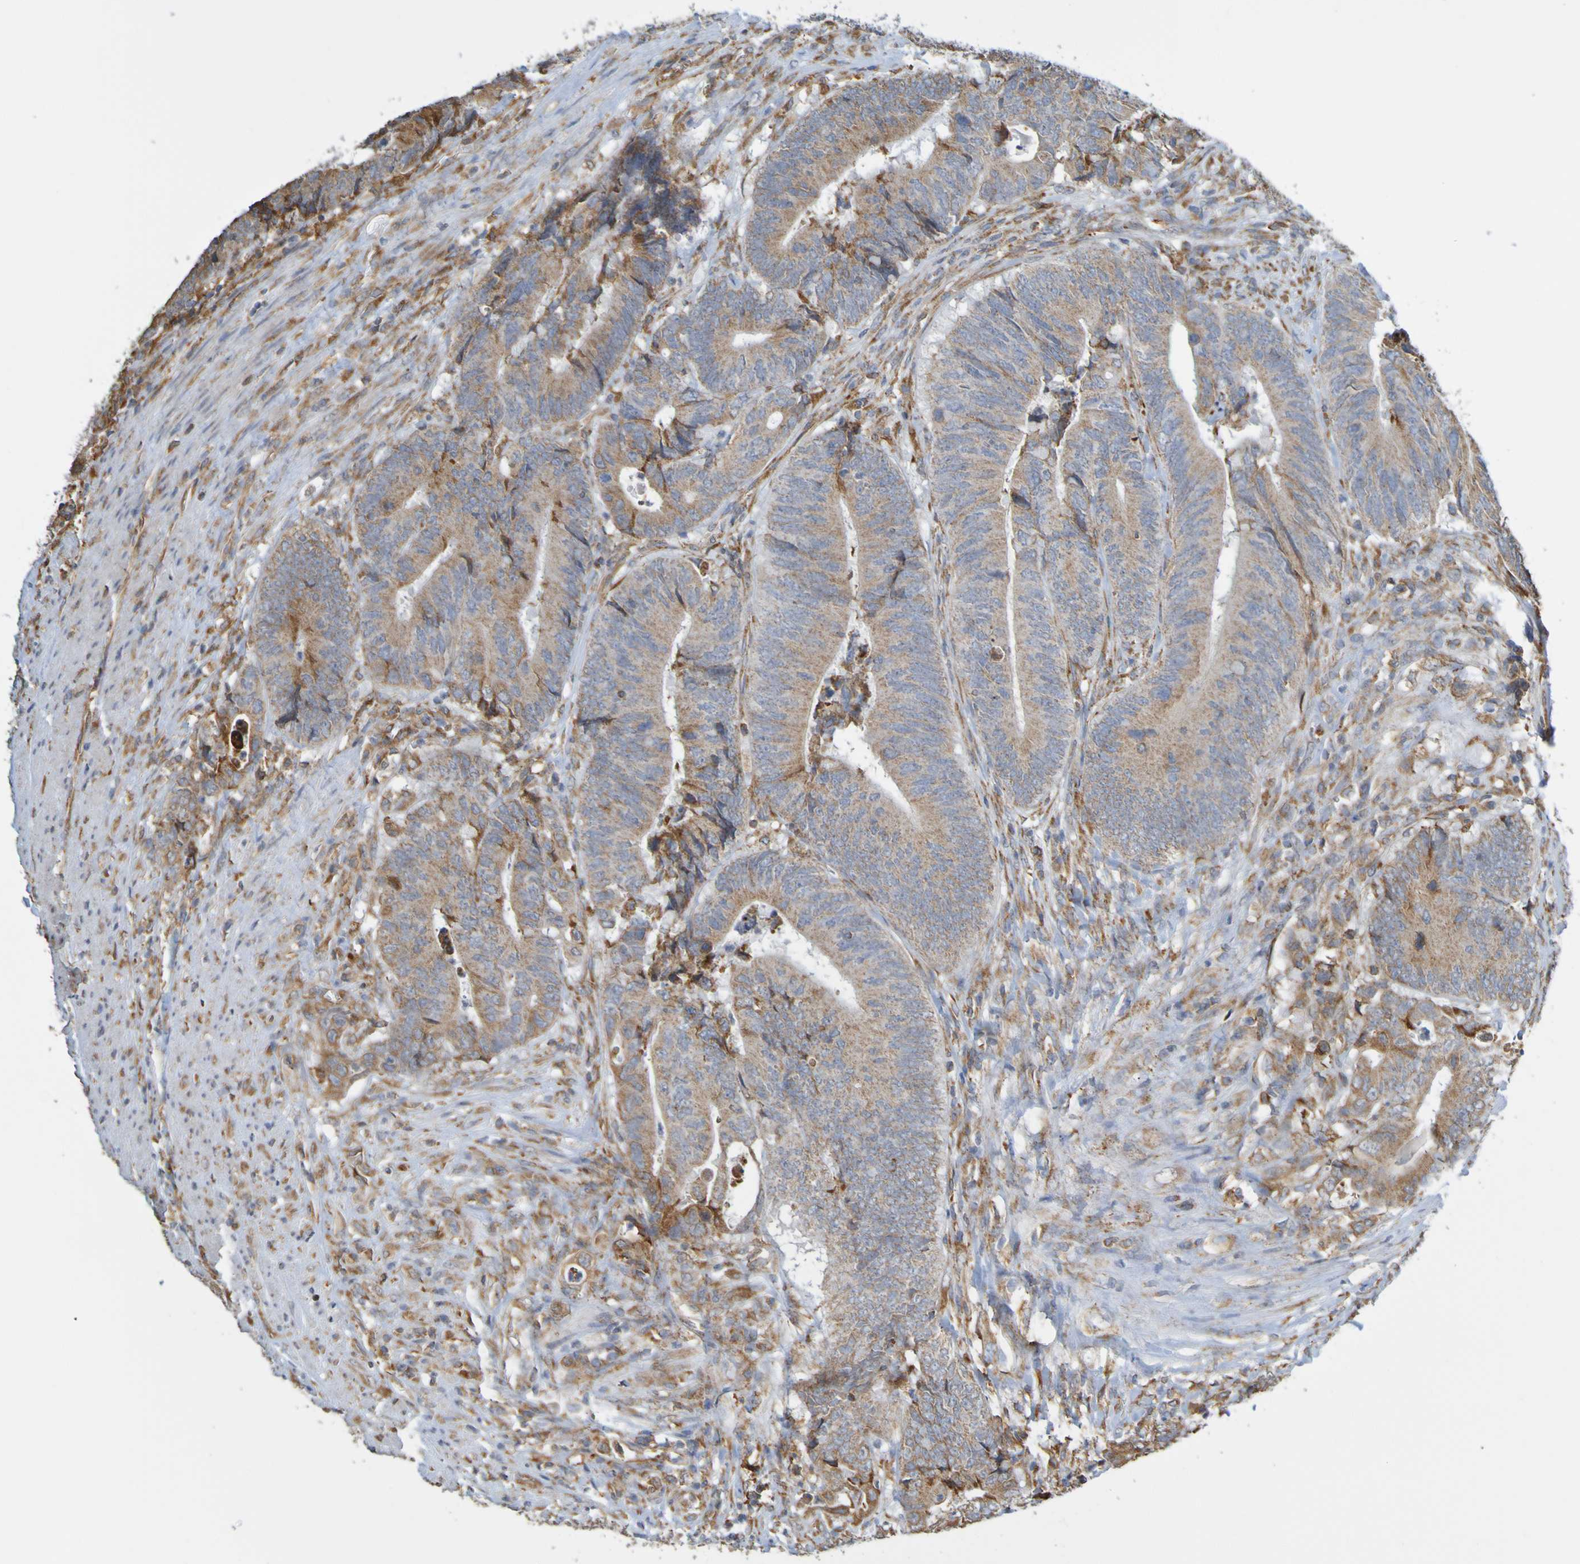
{"staining": {"intensity": "moderate", "quantity": "<25%", "location": "cytoplasmic/membranous"}, "tissue": "colorectal cancer", "cell_type": "Tumor cells", "image_type": "cancer", "snomed": [{"axis": "morphology", "description": "Normal tissue, NOS"}, {"axis": "morphology", "description": "Adenocarcinoma, NOS"}, {"axis": "topography", "description": "Colon"}], "caption": "A high-resolution histopathology image shows immunohistochemistry staining of colorectal cancer (adenocarcinoma), which shows moderate cytoplasmic/membranous positivity in about <25% of tumor cells. Nuclei are stained in blue.", "gene": "PDIA3", "patient": {"sex": "male", "age": 56}}